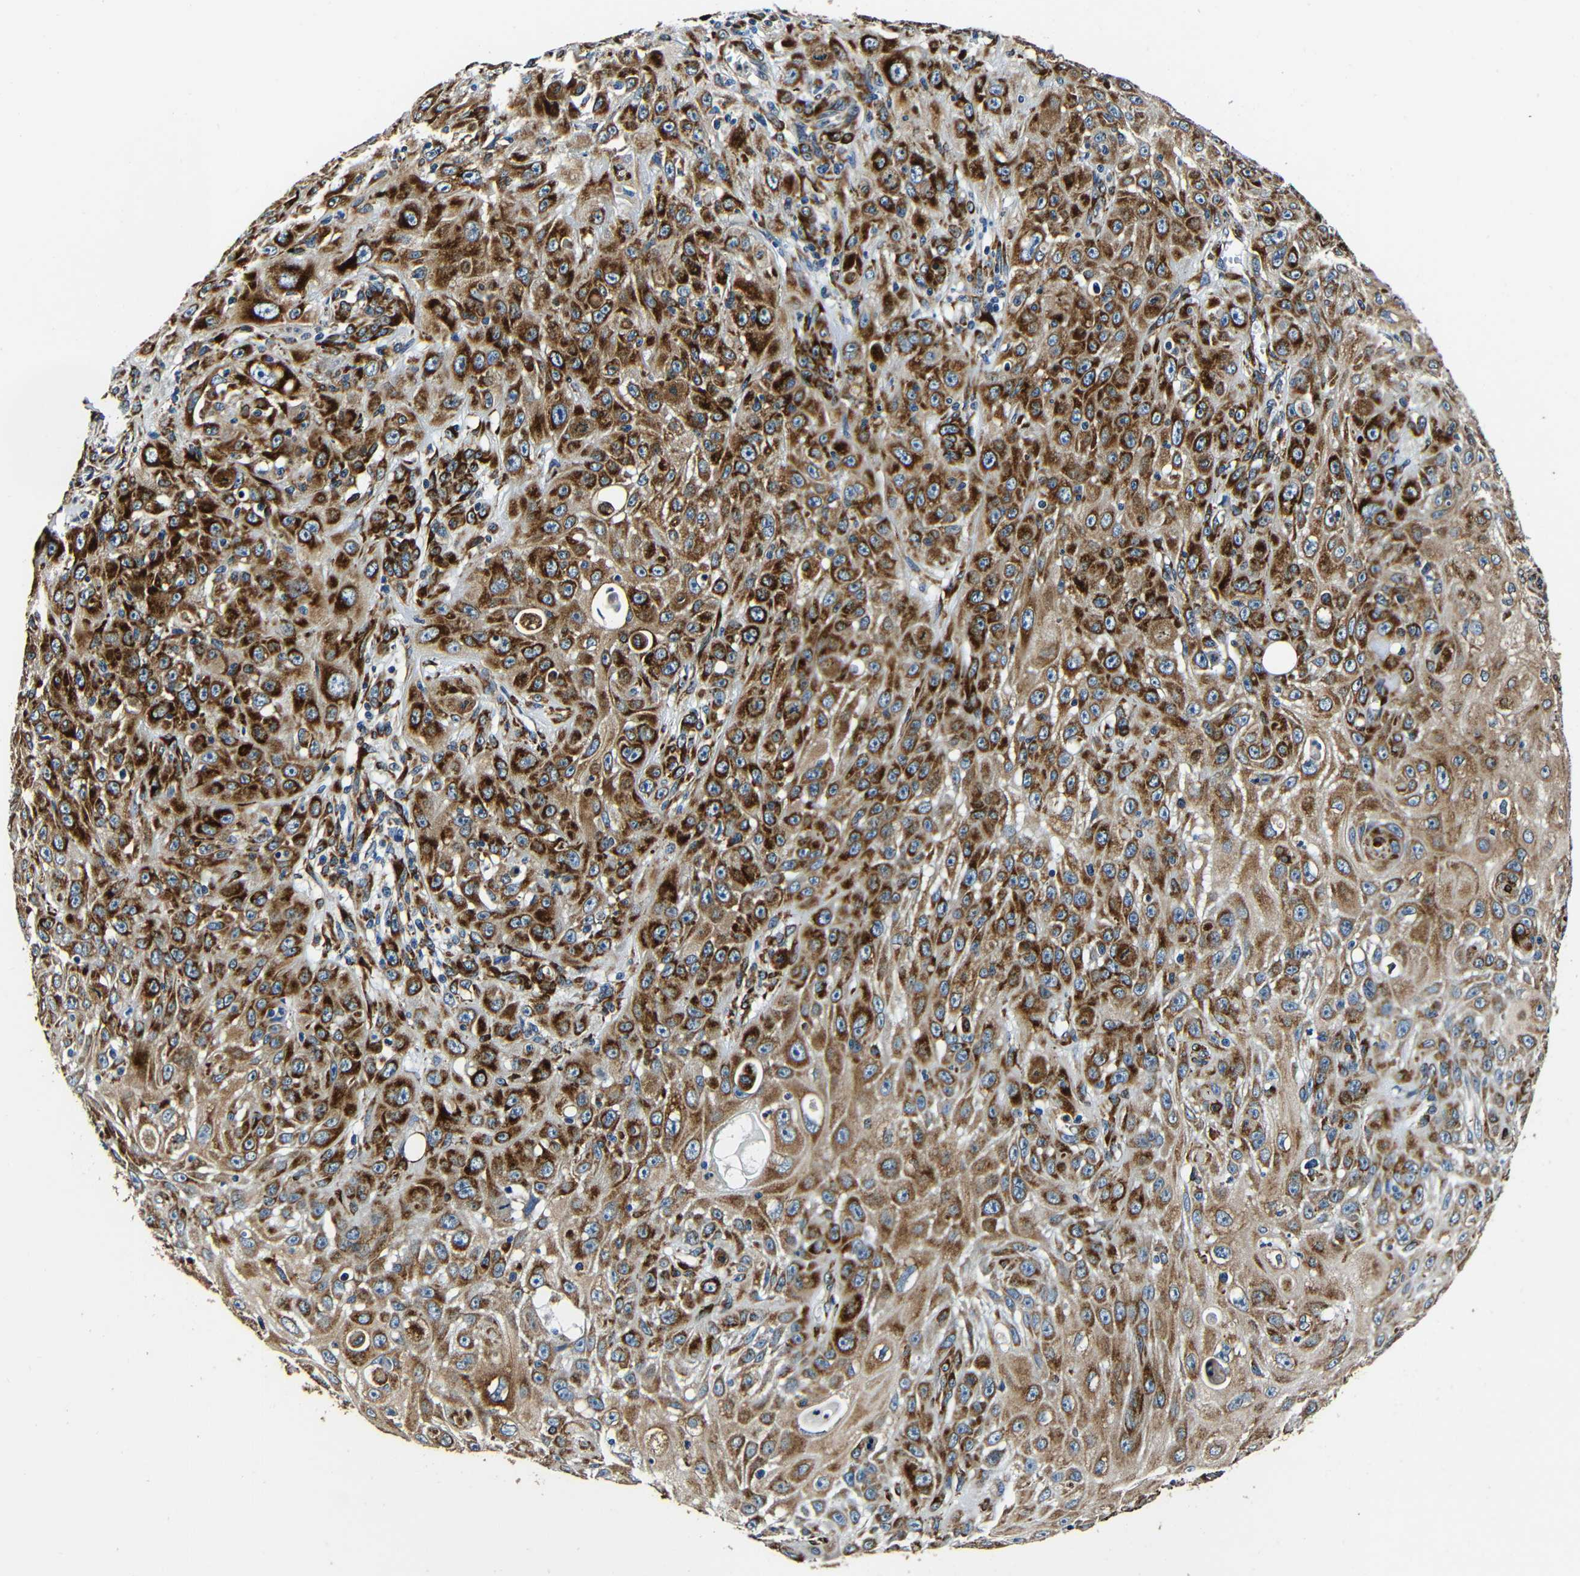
{"staining": {"intensity": "strong", "quantity": ">75%", "location": "cytoplasmic/membranous"}, "tissue": "skin cancer", "cell_type": "Tumor cells", "image_type": "cancer", "snomed": [{"axis": "morphology", "description": "Squamous cell carcinoma, NOS"}, {"axis": "topography", "description": "Skin"}], "caption": "A micrograph of skin cancer stained for a protein shows strong cytoplasmic/membranous brown staining in tumor cells. (Stains: DAB in brown, nuclei in blue, Microscopy: brightfield microscopy at high magnification).", "gene": "RRBP1", "patient": {"sex": "male", "age": 75}}